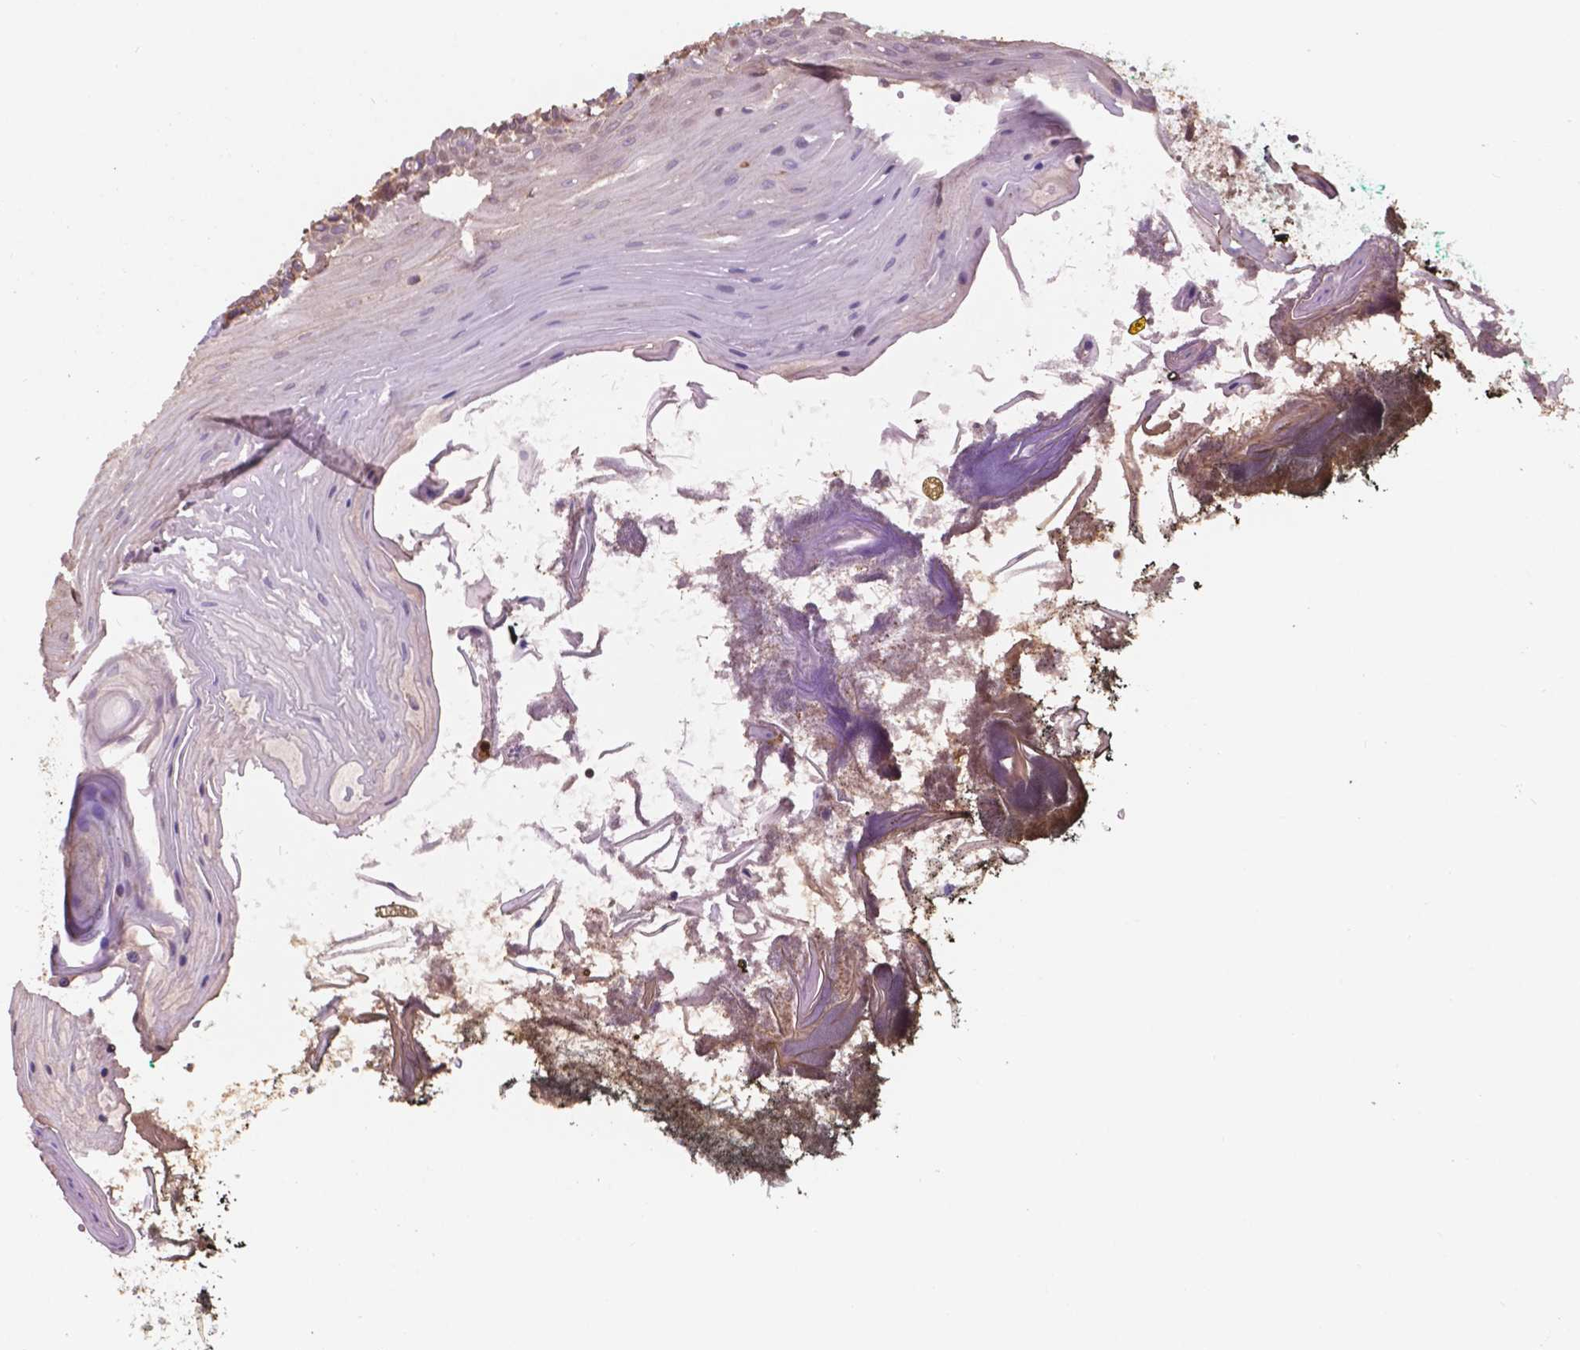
{"staining": {"intensity": "weak", "quantity": "<25%", "location": "cytoplasmic/membranous"}, "tissue": "oral mucosa", "cell_type": "Squamous epithelial cells", "image_type": "normal", "snomed": [{"axis": "morphology", "description": "Normal tissue, NOS"}, {"axis": "topography", "description": "Oral tissue"}], "caption": "This is an IHC image of benign human oral mucosa. There is no expression in squamous epithelial cells.", "gene": "NIPA2", "patient": {"sex": "male", "age": 9}}